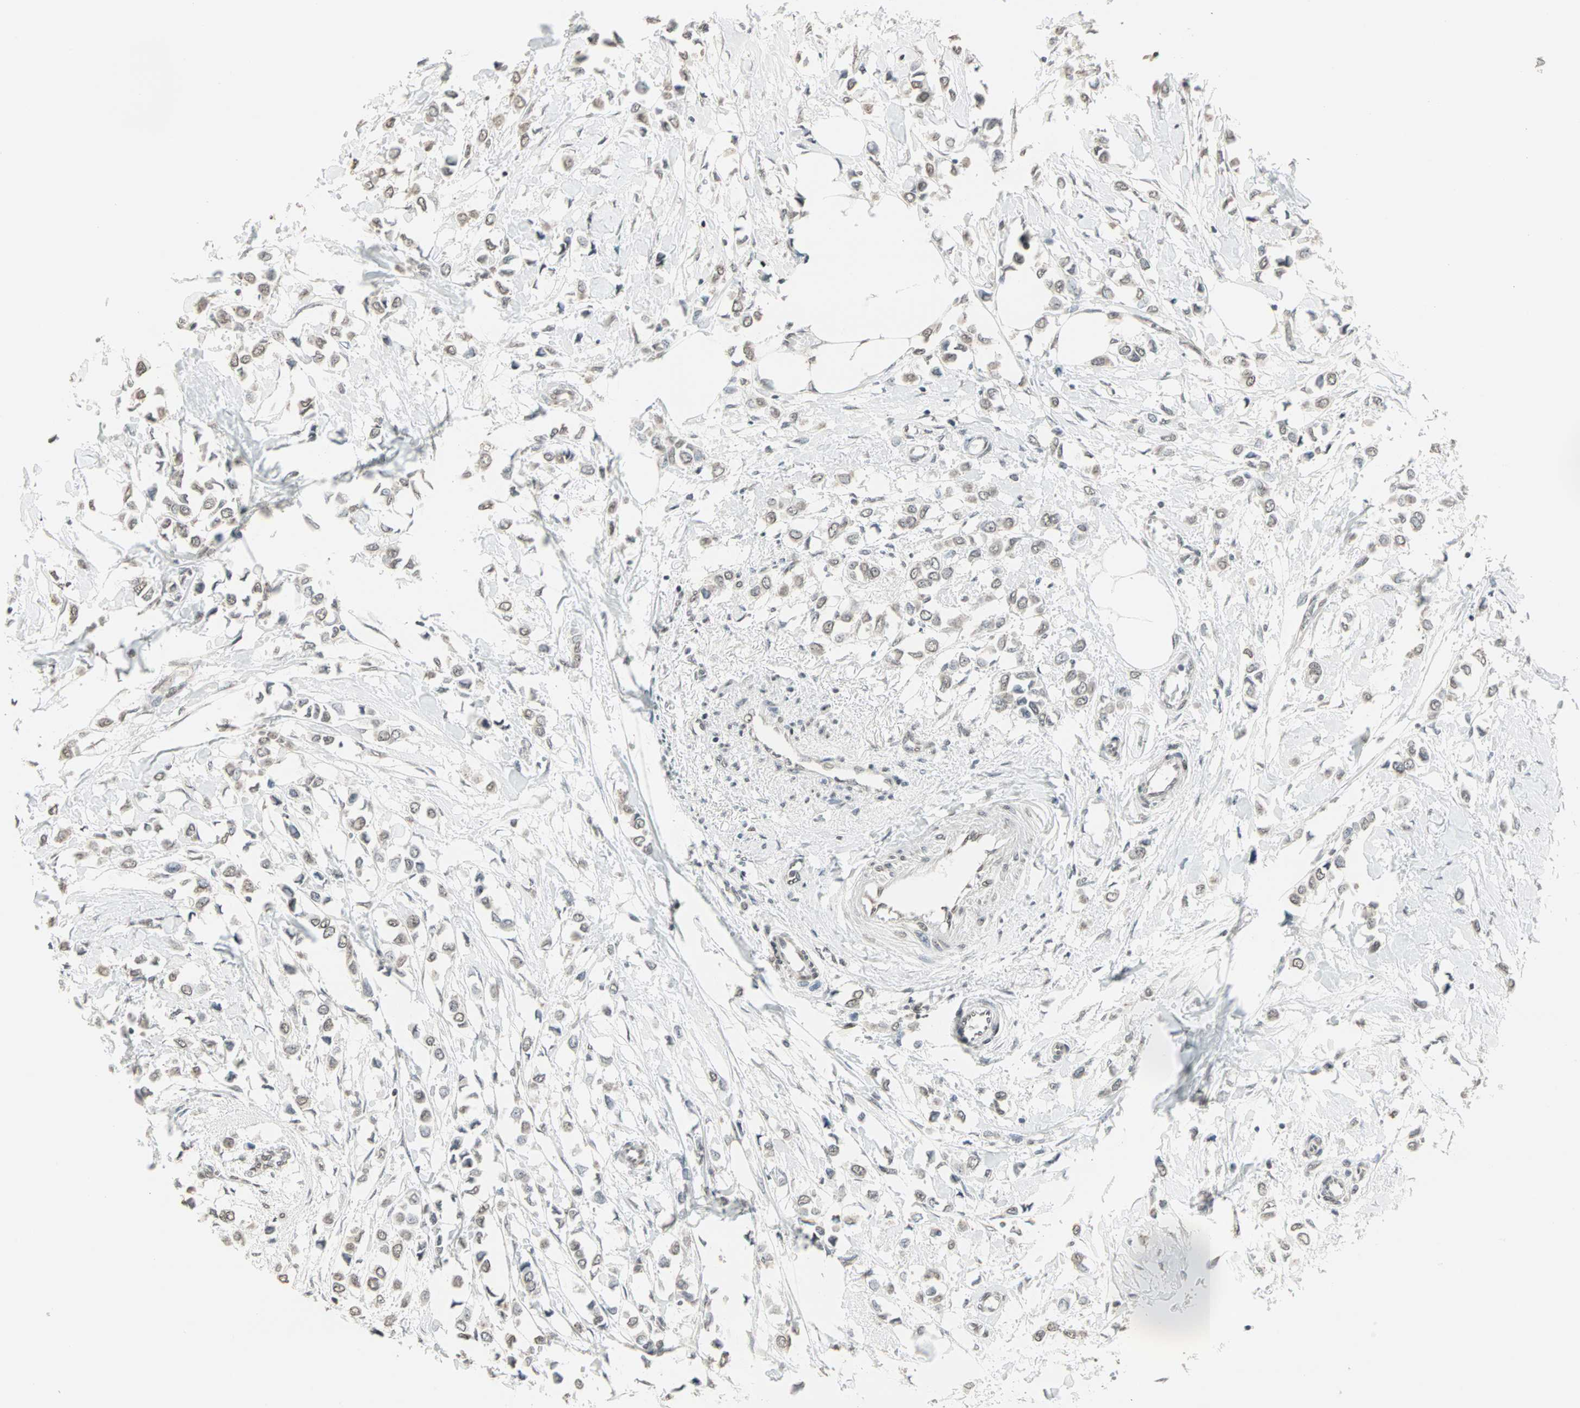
{"staining": {"intensity": "weak", "quantity": "25%-75%", "location": "cytoplasmic/membranous,nuclear"}, "tissue": "breast cancer", "cell_type": "Tumor cells", "image_type": "cancer", "snomed": [{"axis": "morphology", "description": "Lobular carcinoma"}, {"axis": "topography", "description": "Breast"}], "caption": "DAB immunohistochemical staining of human lobular carcinoma (breast) displays weak cytoplasmic/membranous and nuclear protein staining in about 25%-75% of tumor cells.", "gene": "CBLC", "patient": {"sex": "female", "age": 51}}